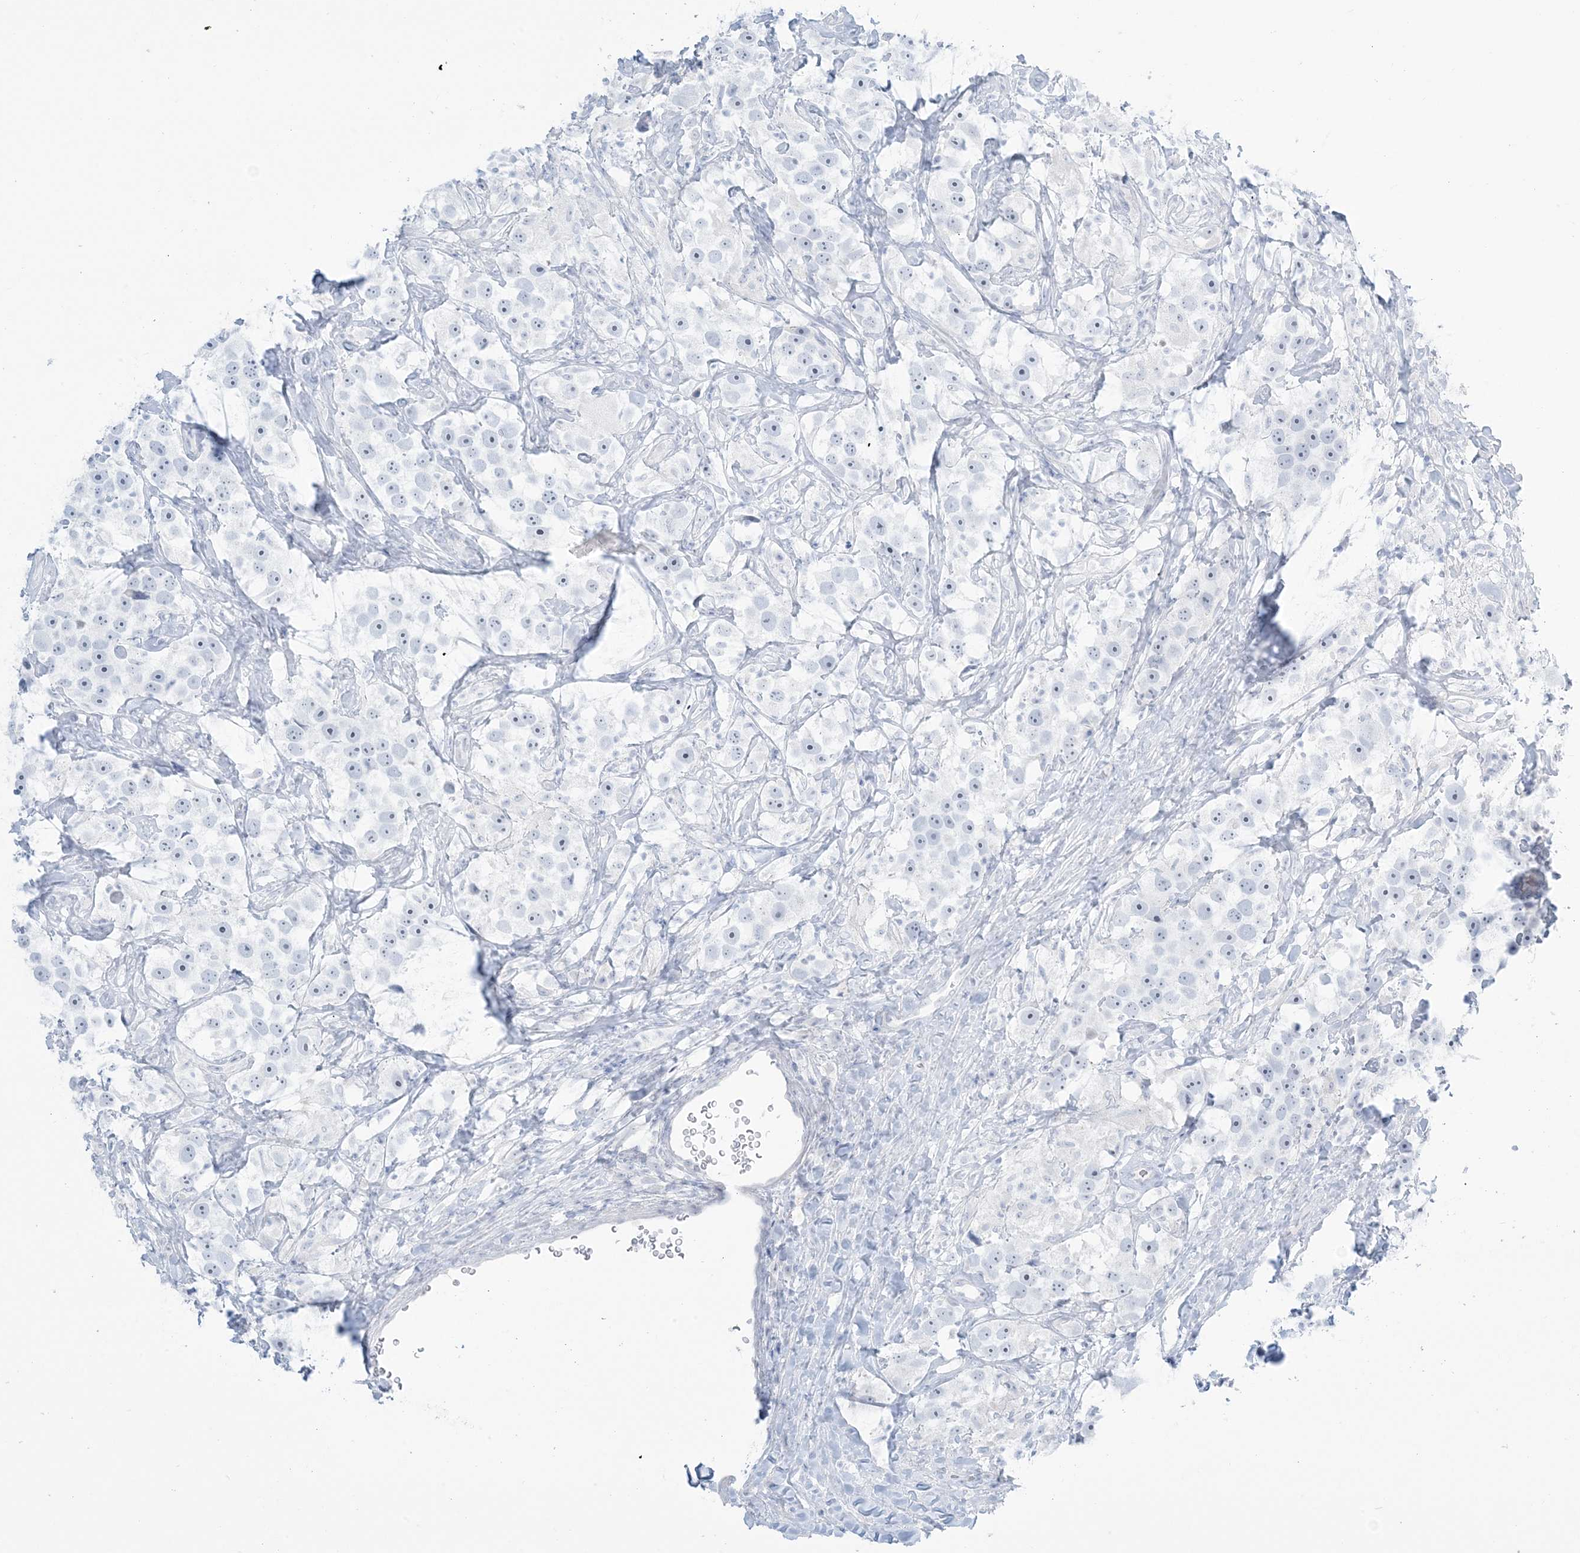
{"staining": {"intensity": "negative", "quantity": "none", "location": "none"}, "tissue": "testis cancer", "cell_type": "Tumor cells", "image_type": "cancer", "snomed": [{"axis": "morphology", "description": "Seminoma, NOS"}, {"axis": "topography", "description": "Testis"}], "caption": "Tumor cells show no significant protein positivity in testis seminoma. Brightfield microscopy of IHC stained with DAB (3,3'-diaminobenzidine) (brown) and hematoxylin (blue), captured at high magnification.", "gene": "AGXT", "patient": {"sex": "male", "age": 49}}